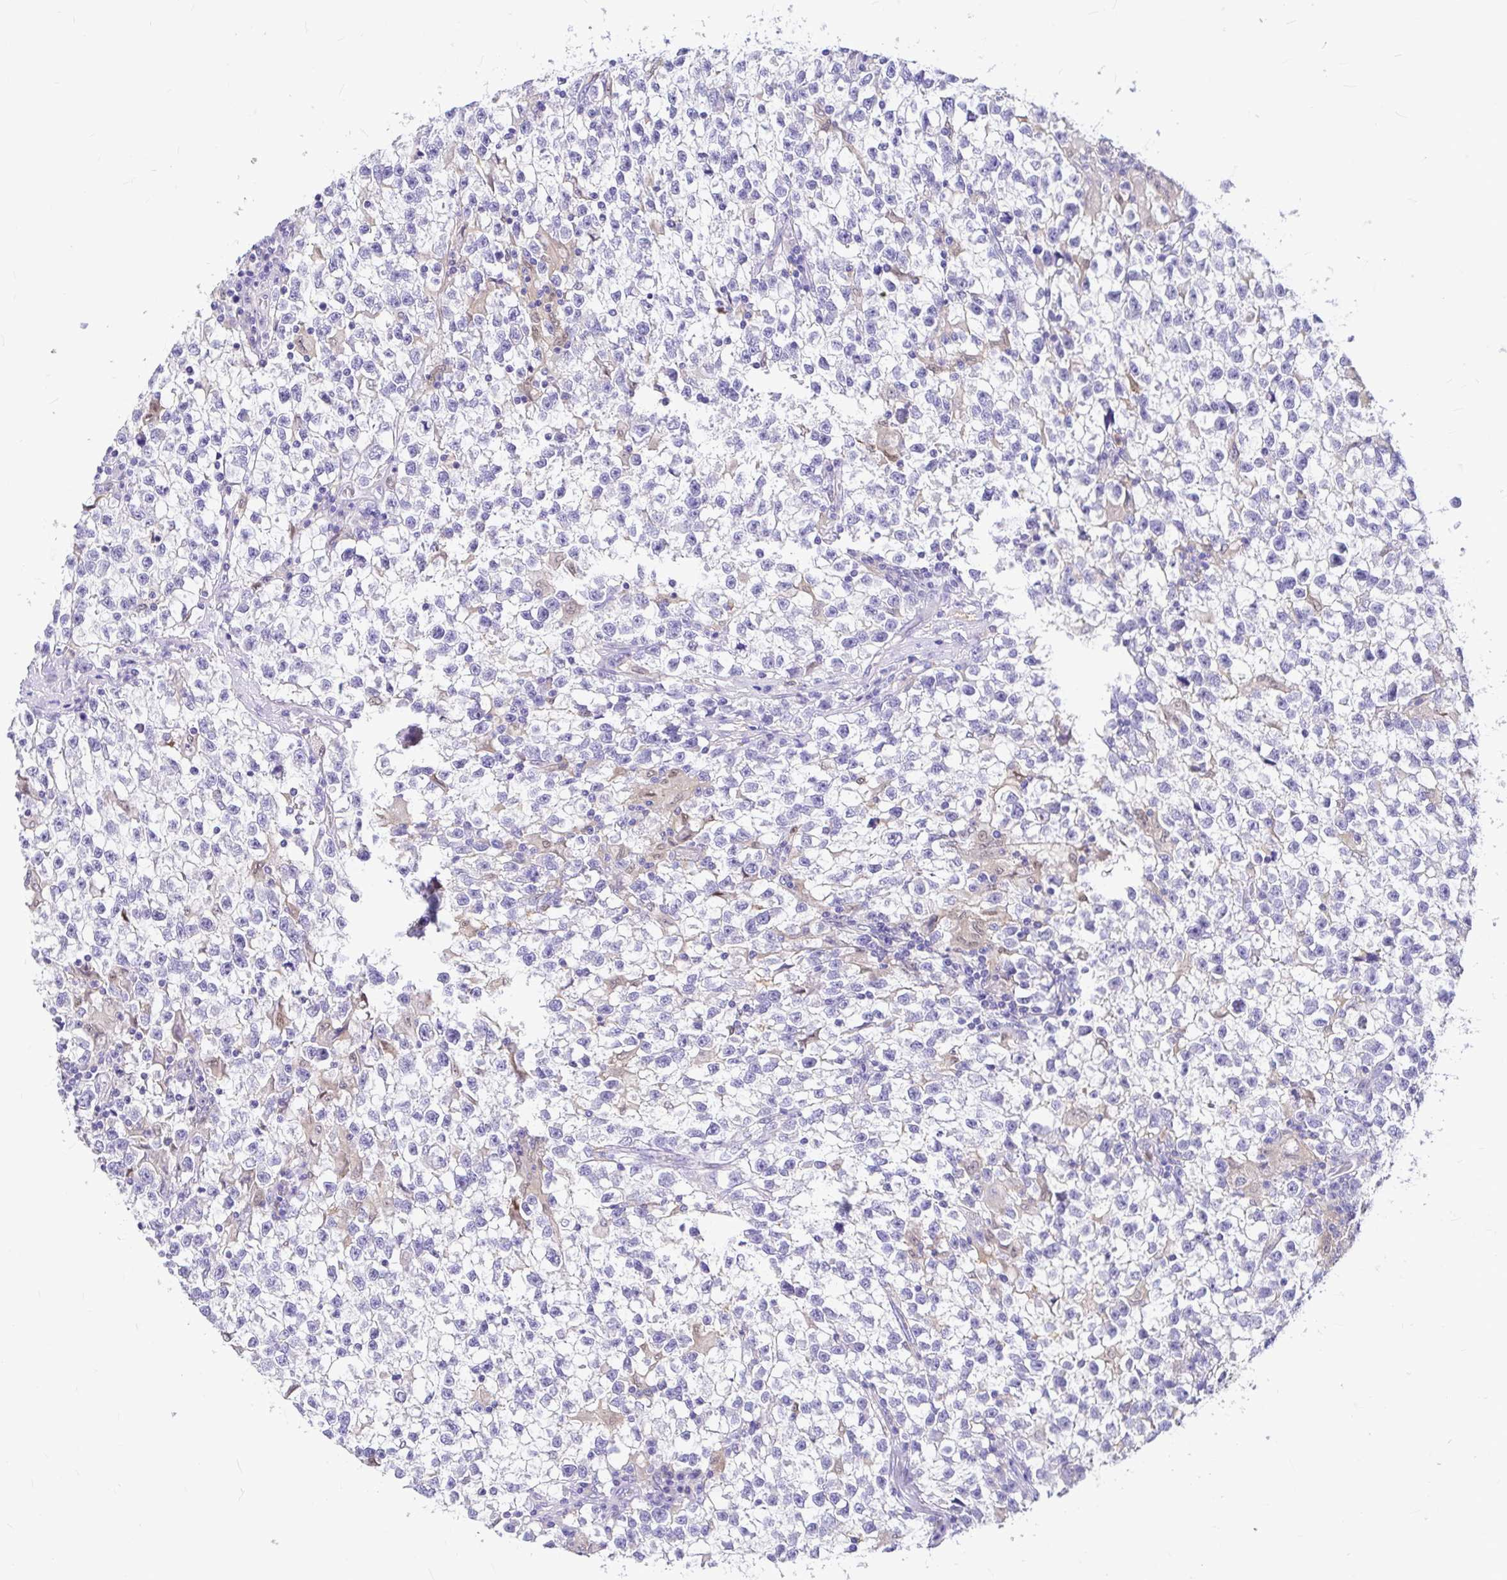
{"staining": {"intensity": "negative", "quantity": "none", "location": "none"}, "tissue": "testis cancer", "cell_type": "Tumor cells", "image_type": "cancer", "snomed": [{"axis": "morphology", "description": "Seminoma, NOS"}, {"axis": "topography", "description": "Testis"}], "caption": "Photomicrograph shows no protein positivity in tumor cells of seminoma (testis) tissue.", "gene": "CLEC1B", "patient": {"sex": "male", "age": 31}}